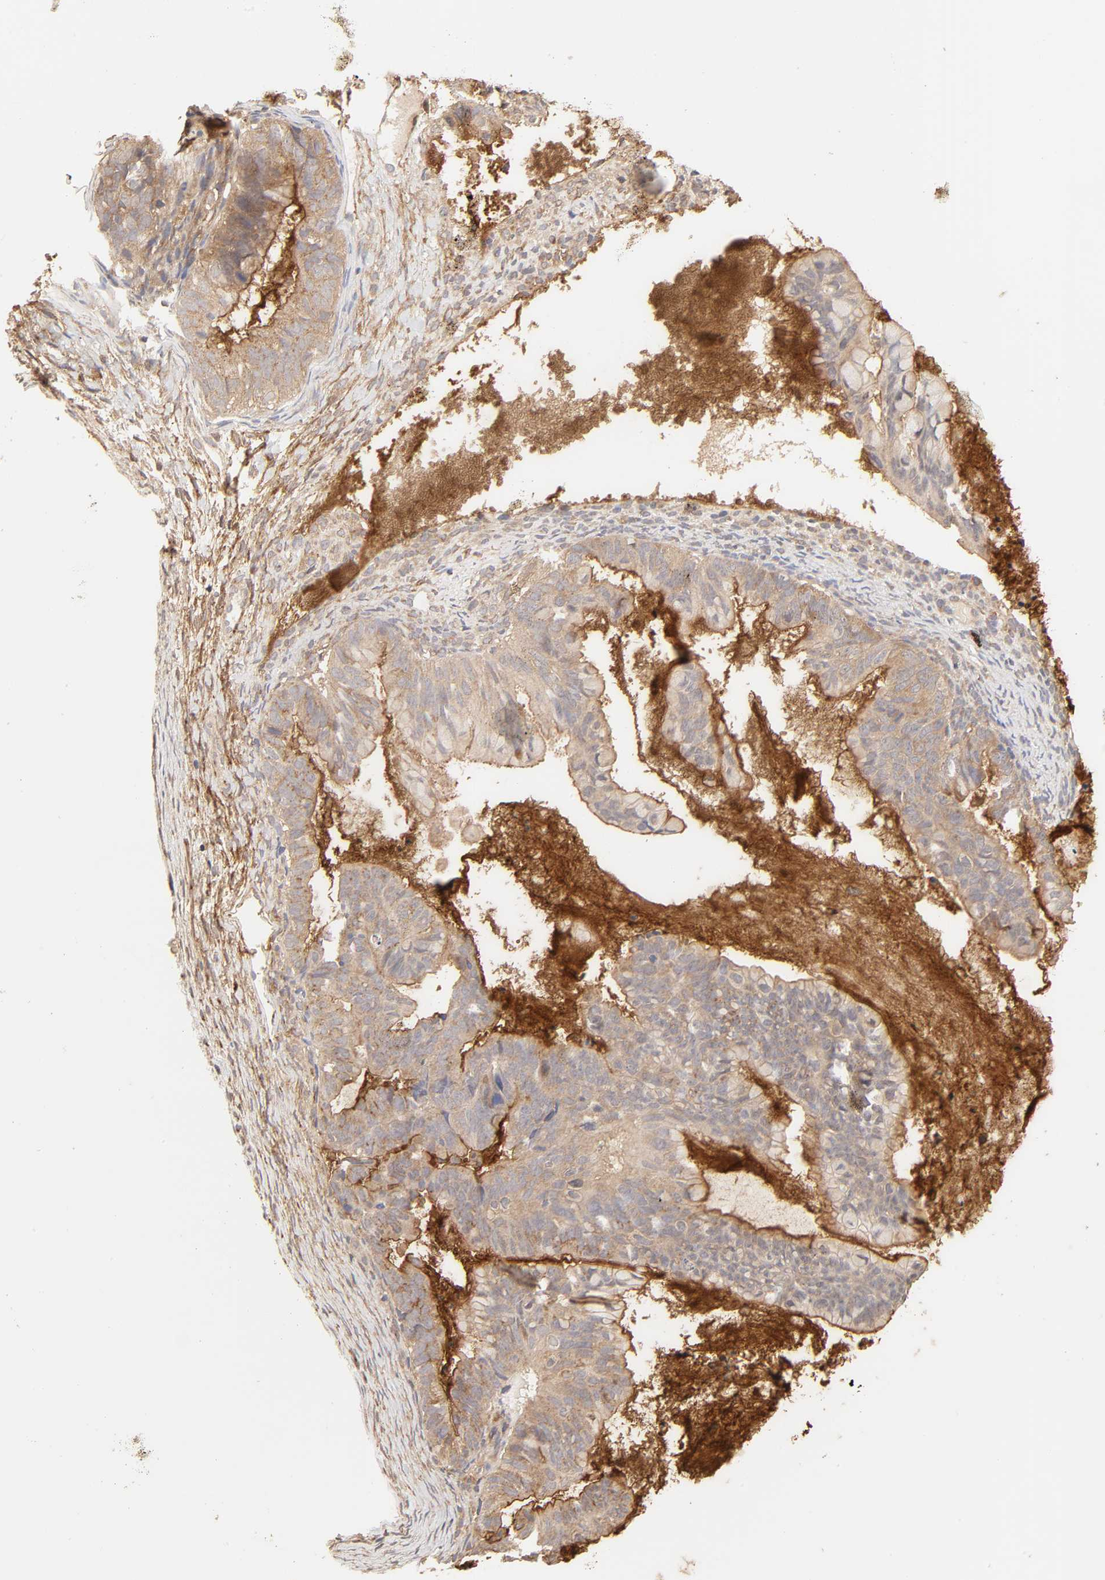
{"staining": {"intensity": "strong", "quantity": ">75%", "location": "cytoplasmic/membranous"}, "tissue": "ovarian cancer", "cell_type": "Tumor cells", "image_type": "cancer", "snomed": [{"axis": "morphology", "description": "Cystadenocarcinoma, mucinous, NOS"}, {"axis": "topography", "description": "Ovary"}], "caption": "Immunohistochemistry (IHC) of ovarian mucinous cystadenocarcinoma exhibits high levels of strong cytoplasmic/membranous staining in approximately >75% of tumor cells.", "gene": "EPS8", "patient": {"sex": "female", "age": 36}}